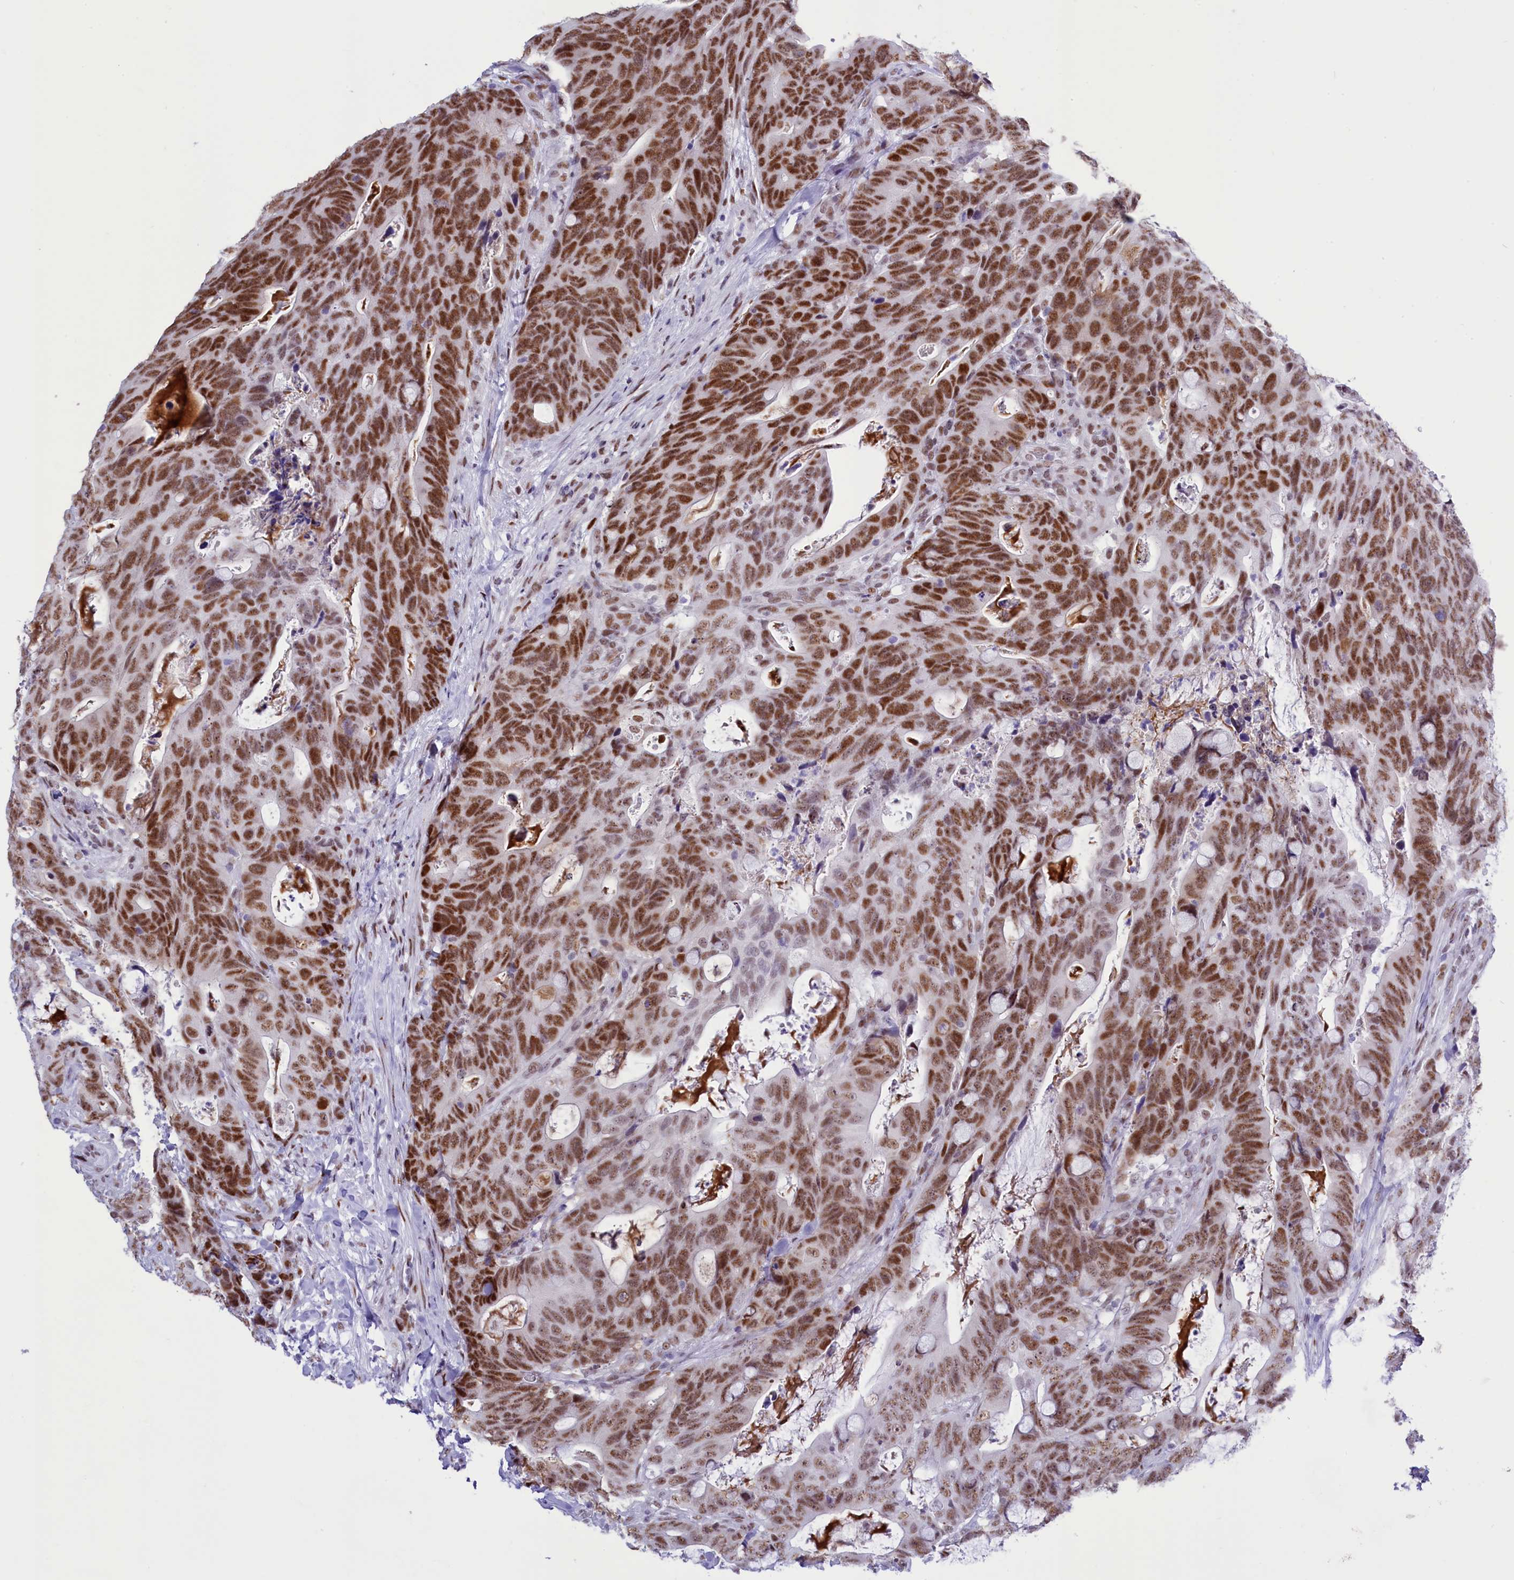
{"staining": {"intensity": "moderate", "quantity": ">75%", "location": "nuclear"}, "tissue": "colorectal cancer", "cell_type": "Tumor cells", "image_type": "cancer", "snomed": [{"axis": "morphology", "description": "Adenocarcinoma, NOS"}, {"axis": "topography", "description": "Colon"}], "caption": "IHC of colorectal cancer shows medium levels of moderate nuclear staining in approximately >75% of tumor cells. Using DAB (3,3'-diaminobenzidine) (brown) and hematoxylin (blue) stains, captured at high magnification using brightfield microscopy.", "gene": "RPS6KB1", "patient": {"sex": "female", "age": 82}}